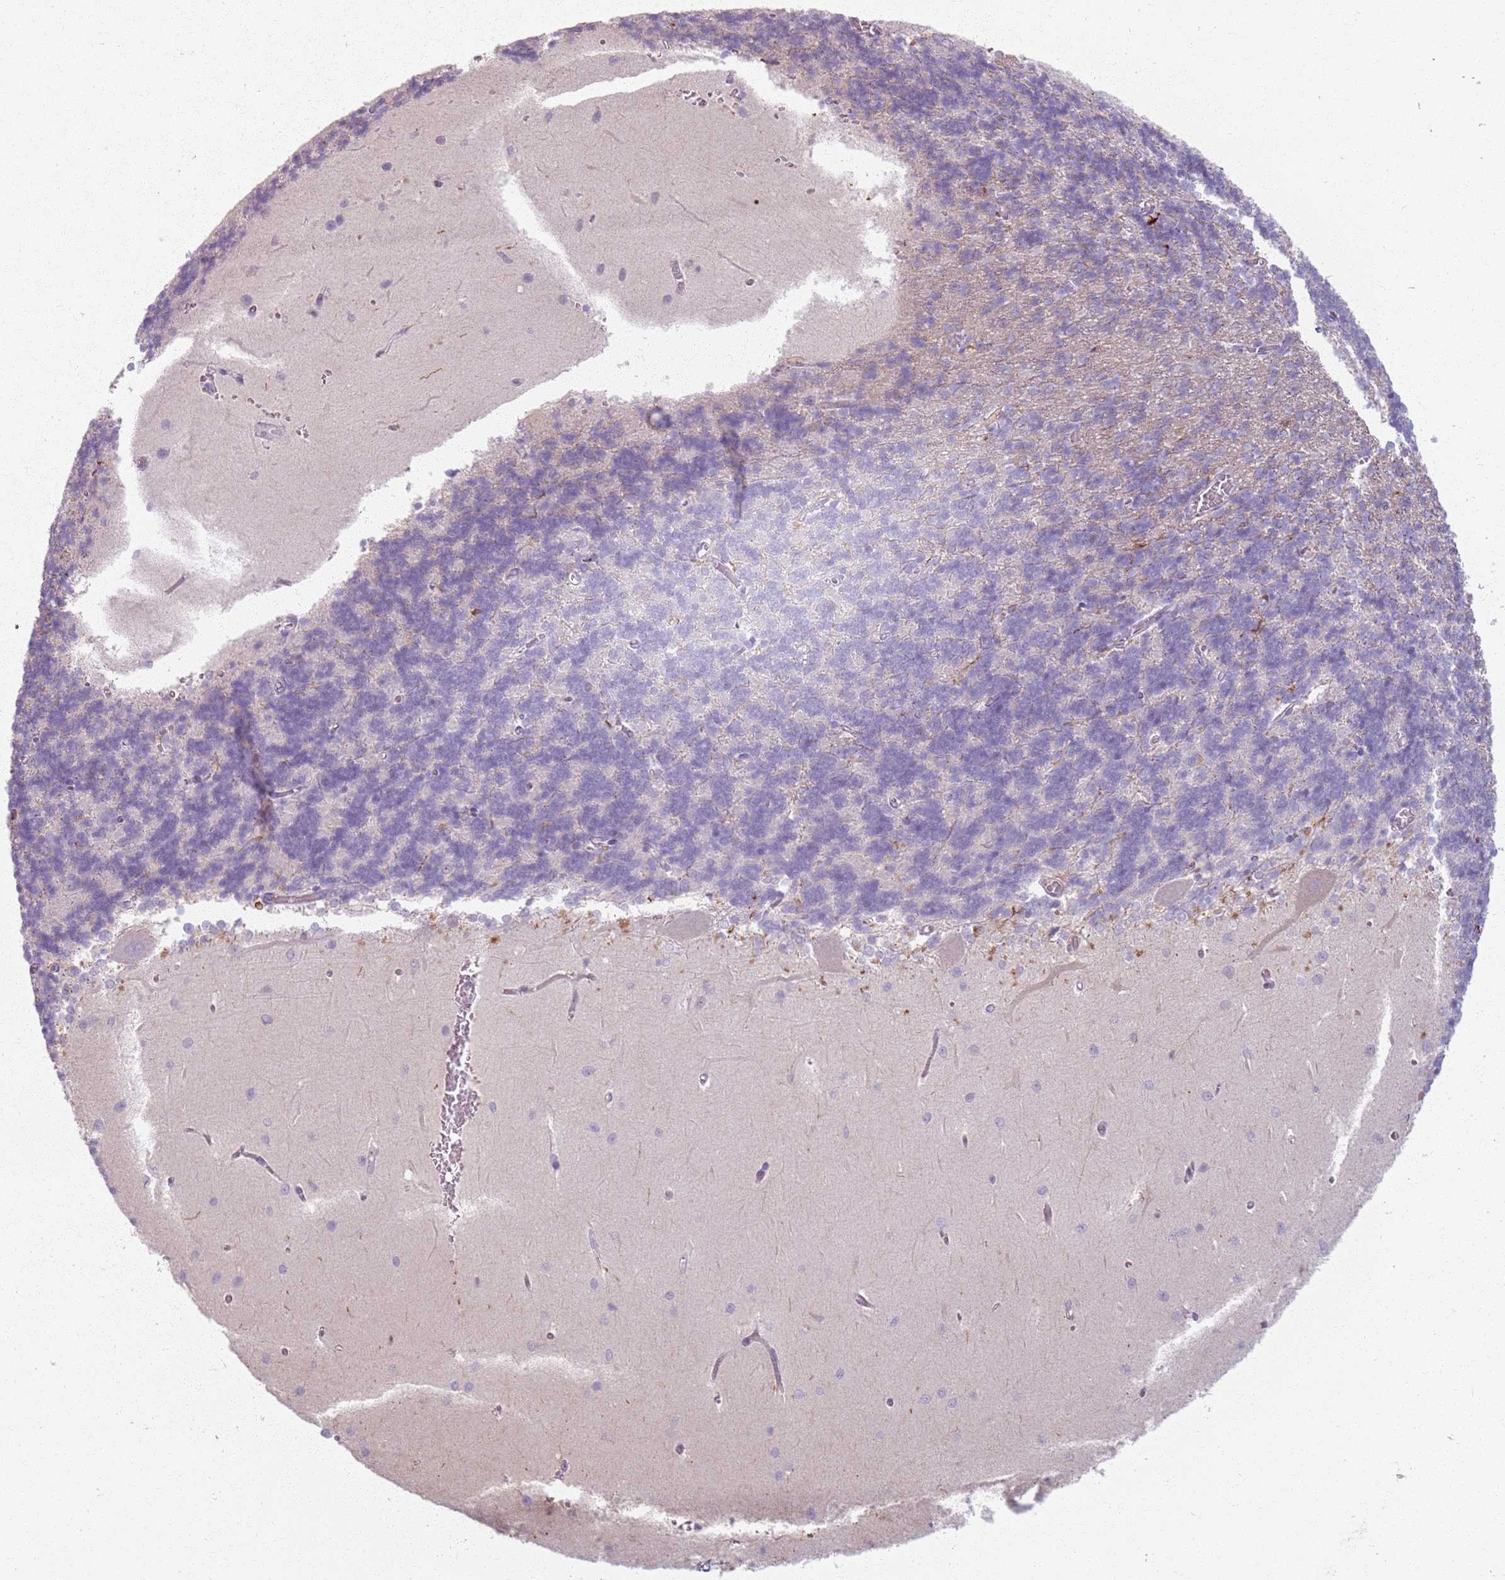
{"staining": {"intensity": "negative", "quantity": "none", "location": "none"}, "tissue": "cerebellum", "cell_type": "Cells in granular layer", "image_type": "normal", "snomed": [{"axis": "morphology", "description": "Normal tissue, NOS"}, {"axis": "topography", "description": "Cerebellum"}], "caption": "An IHC micrograph of benign cerebellum is shown. There is no staining in cells in granular layer of cerebellum.", "gene": "GDPGP1", "patient": {"sex": "male", "age": 37}}